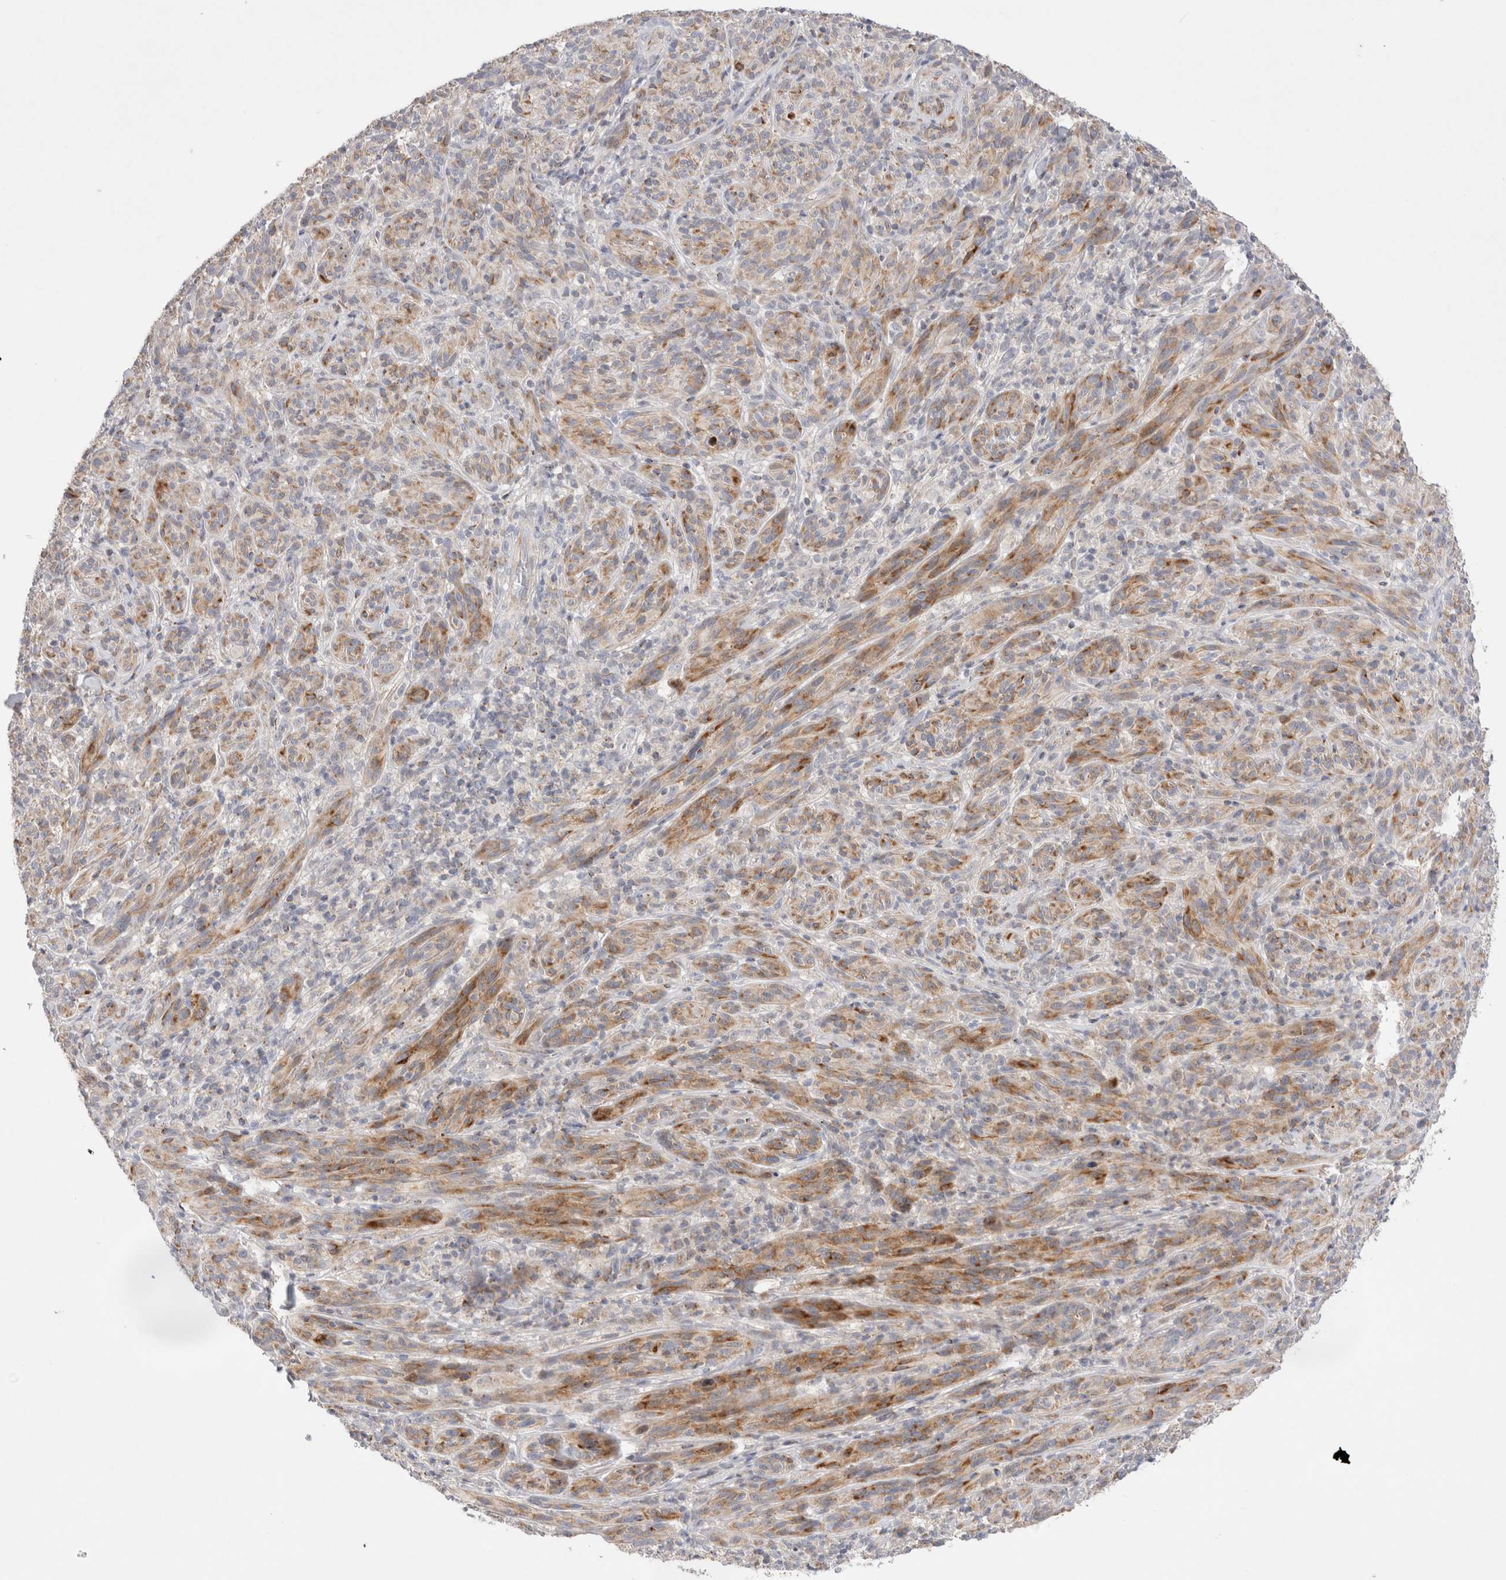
{"staining": {"intensity": "moderate", "quantity": ">75%", "location": "cytoplasmic/membranous"}, "tissue": "melanoma", "cell_type": "Tumor cells", "image_type": "cancer", "snomed": [{"axis": "morphology", "description": "Malignant melanoma, NOS"}, {"axis": "topography", "description": "Skin of head"}], "caption": "Protein staining demonstrates moderate cytoplasmic/membranous staining in about >75% of tumor cells in melanoma.", "gene": "CHADL", "patient": {"sex": "male", "age": 96}}